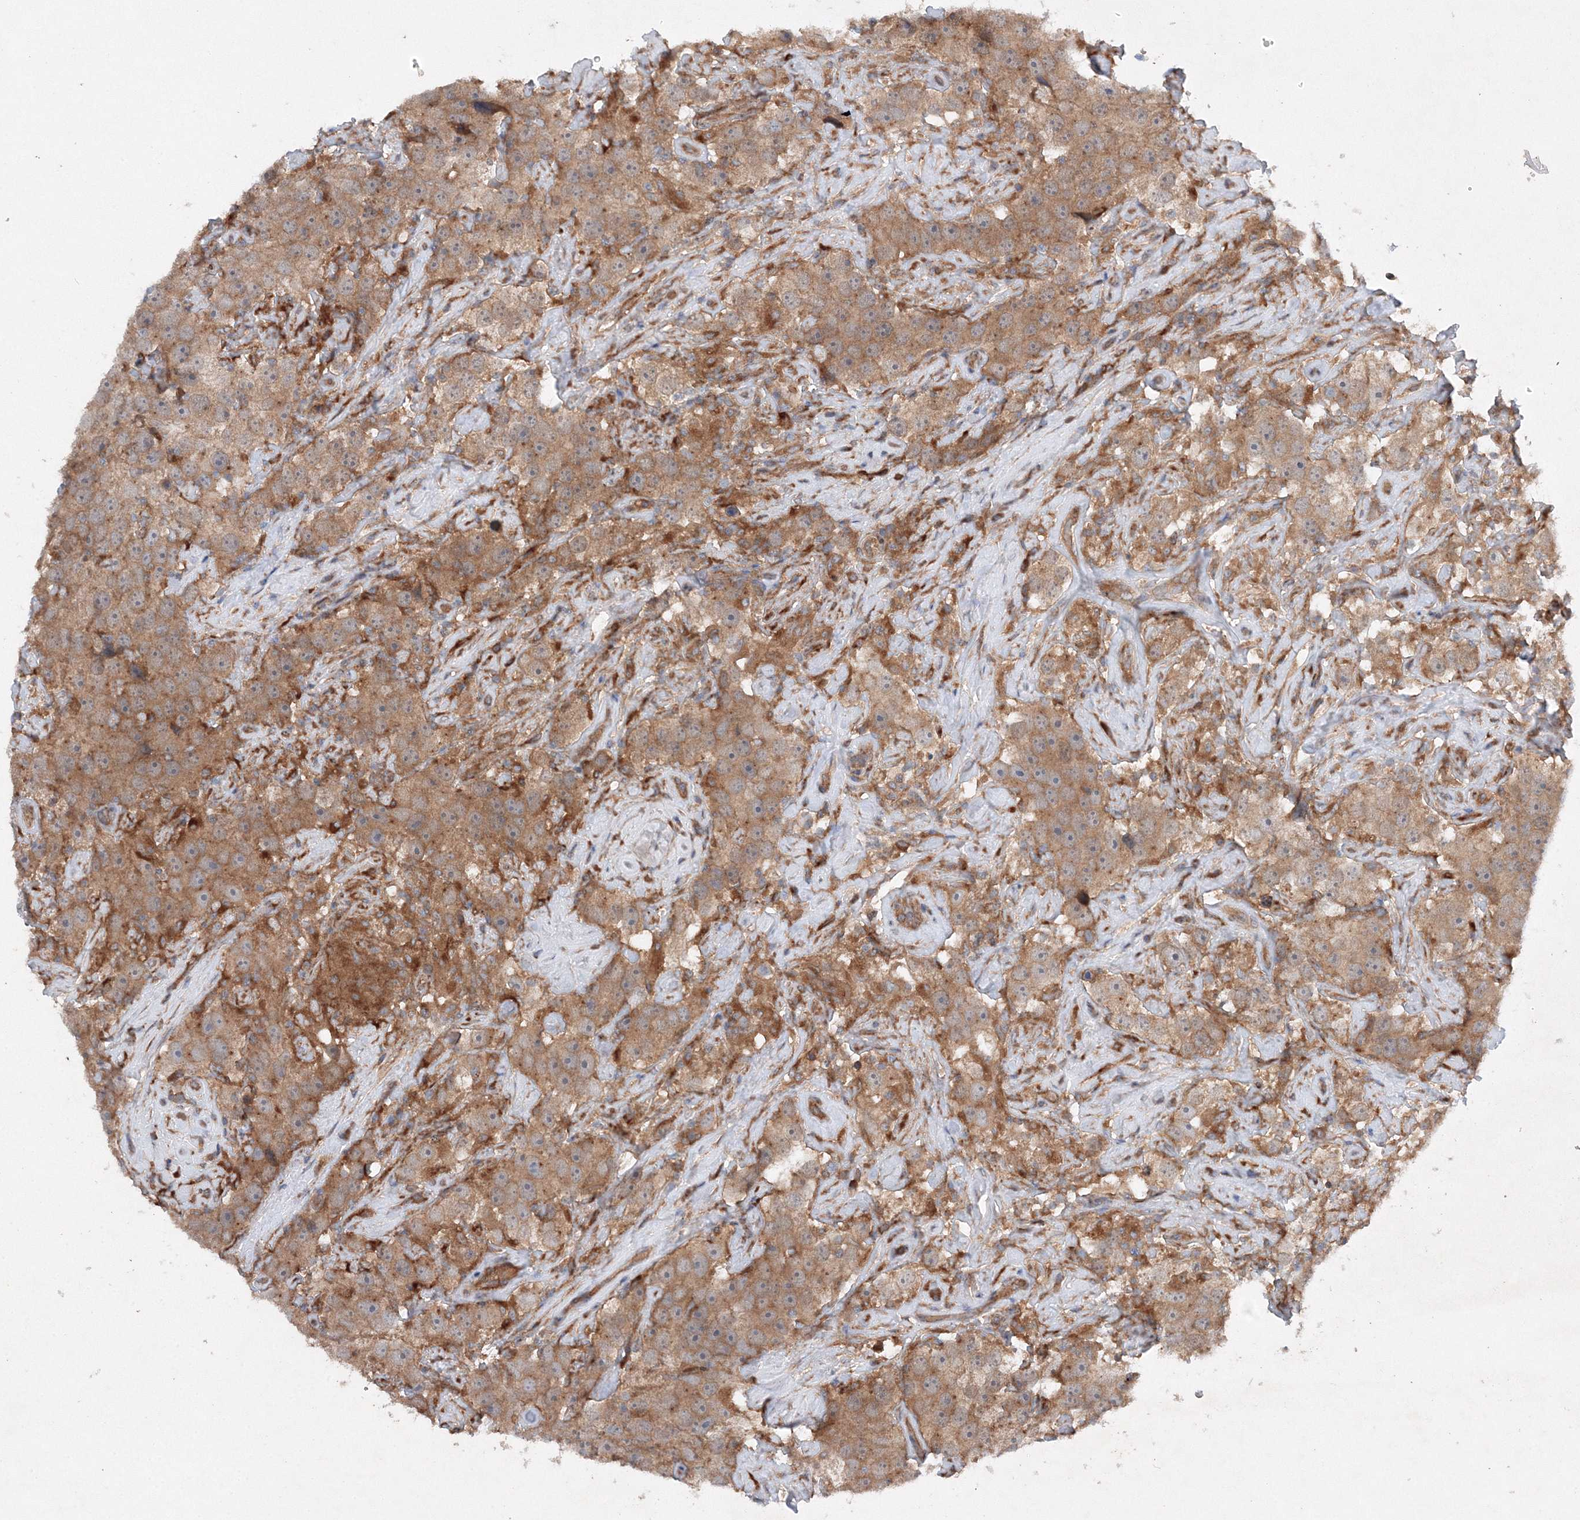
{"staining": {"intensity": "moderate", "quantity": ">75%", "location": "cytoplasmic/membranous"}, "tissue": "testis cancer", "cell_type": "Tumor cells", "image_type": "cancer", "snomed": [{"axis": "morphology", "description": "Seminoma, NOS"}, {"axis": "topography", "description": "Testis"}], "caption": "Human testis cancer (seminoma) stained with a protein marker exhibits moderate staining in tumor cells.", "gene": "SLC36A1", "patient": {"sex": "male", "age": 49}}